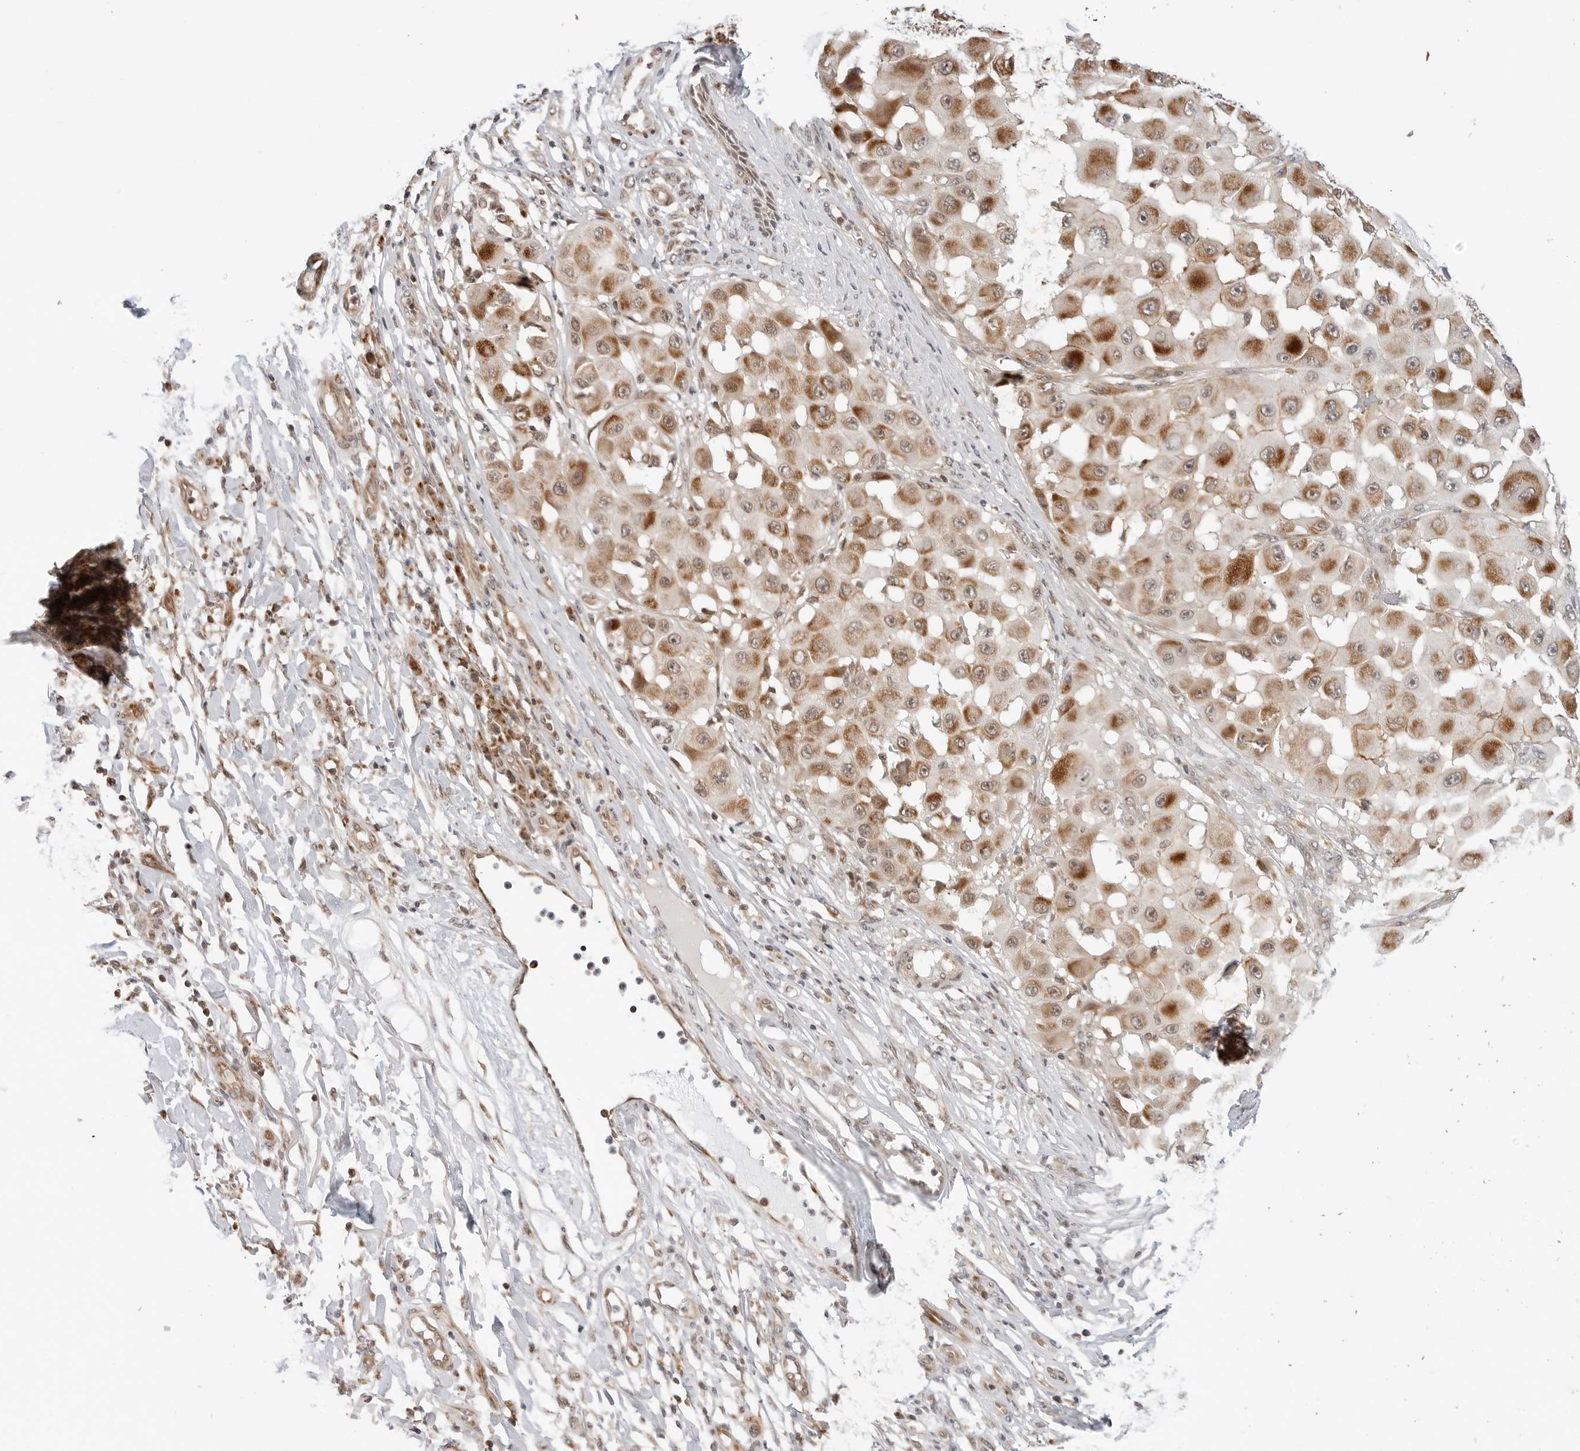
{"staining": {"intensity": "moderate", "quantity": ">75%", "location": "cytoplasmic/membranous"}, "tissue": "melanoma", "cell_type": "Tumor cells", "image_type": "cancer", "snomed": [{"axis": "morphology", "description": "Malignant melanoma, NOS"}, {"axis": "topography", "description": "Skin"}], "caption": "Protein staining of malignant melanoma tissue exhibits moderate cytoplasmic/membranous positivity in approximately >75% of tumor cells.", "gene": "POLR3GL", "patient": {"sex": "female", "age": 81}}